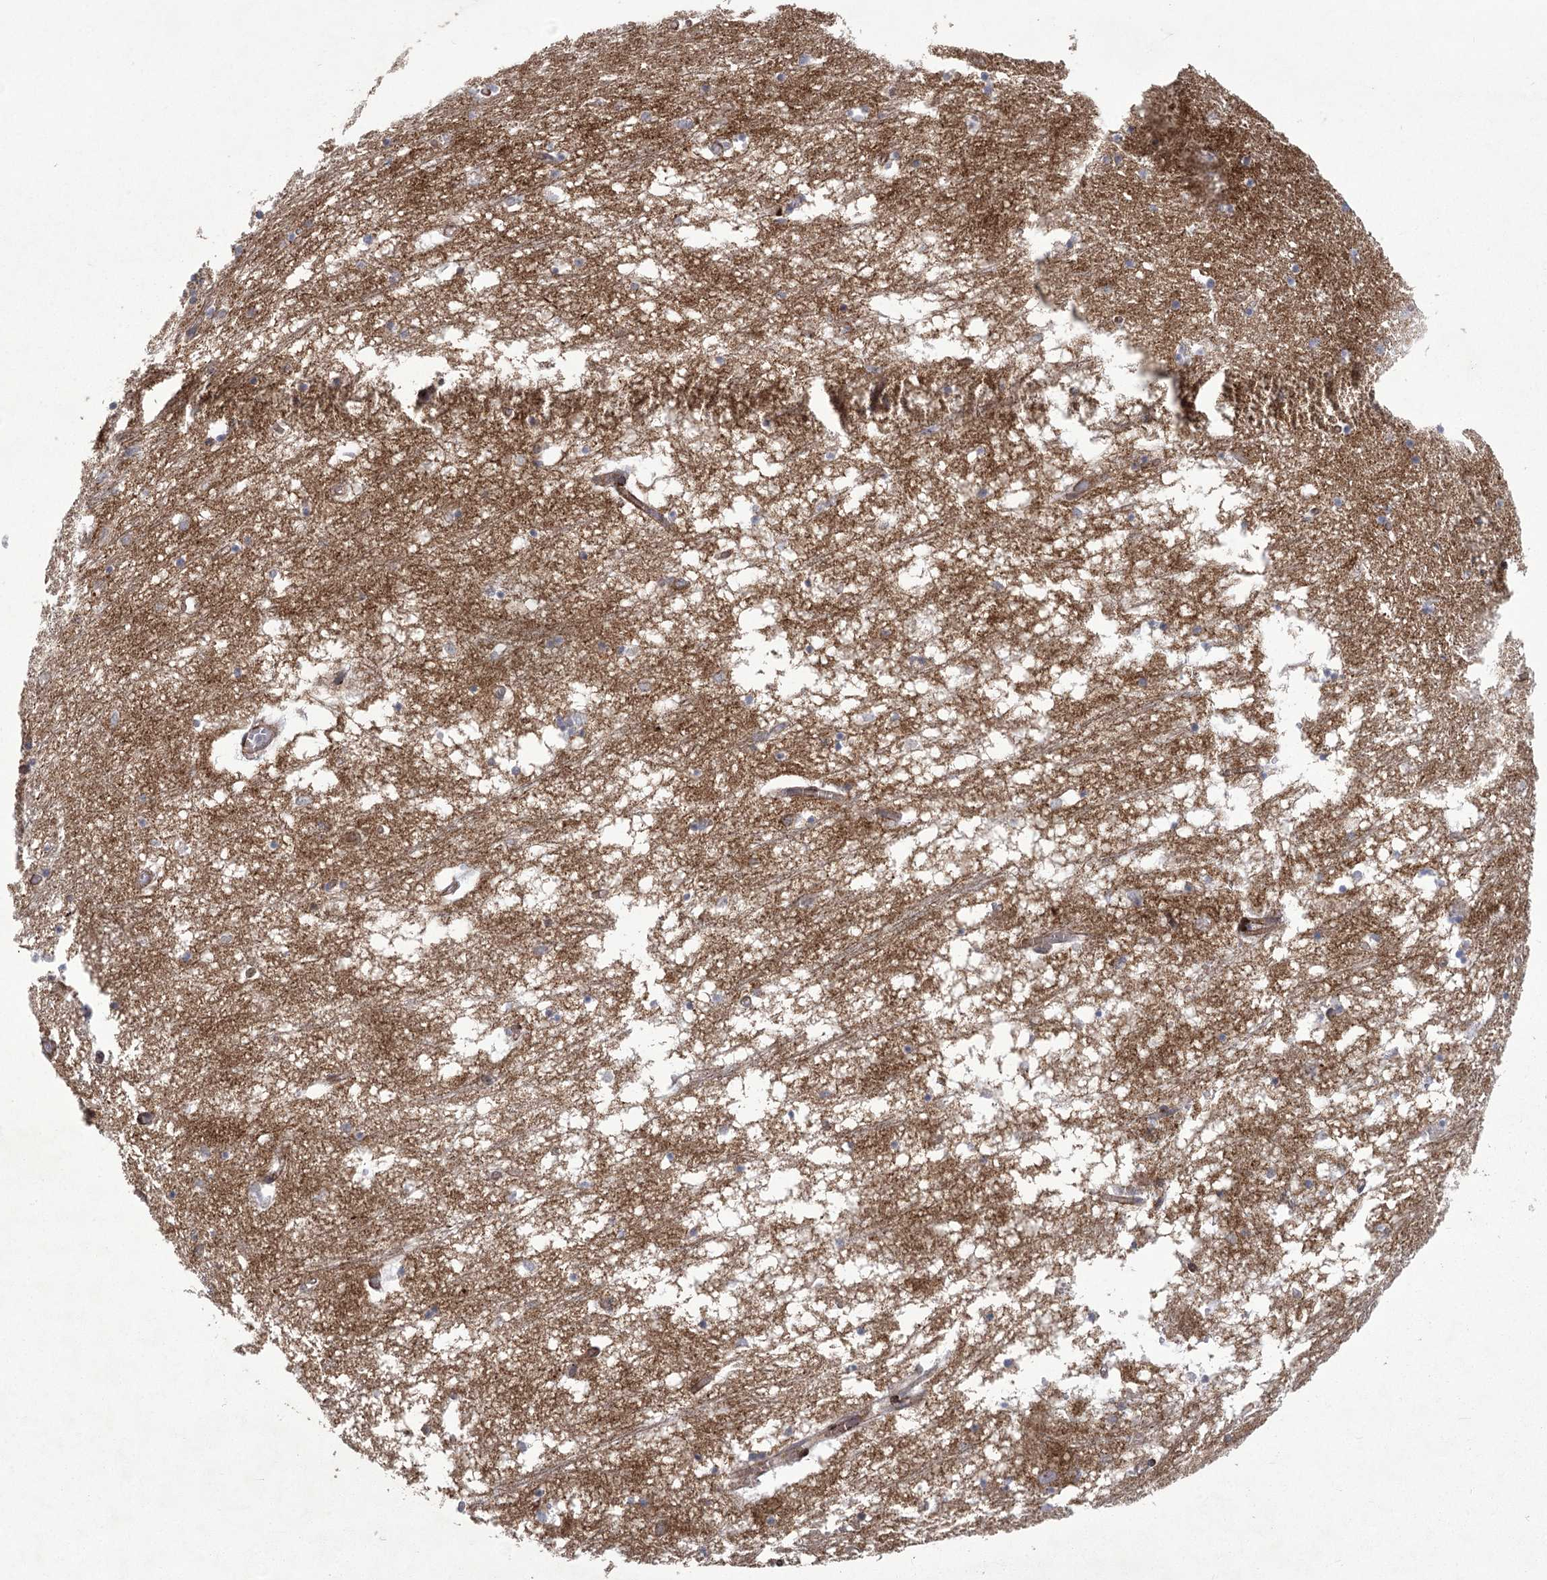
{"staining": {"intensity": "weak", "quantity": "<25%", "location": "cytoplasmic/membranous"}, "tissue": "hippocampus", "cell_type": "Glial cells", "image_type": "normal", "snomed": [{"axis": "morphology", "description": "Normal tissue, NOS"}, {"axis": "topography", "description": "Hippocampus"}], "caption": "Immunohistochemical staining of normal human hippocampus exhibits no significant positivity in glial cells.", "gene": "PARM1", "patient": {"sex": "male", "age": 70}}